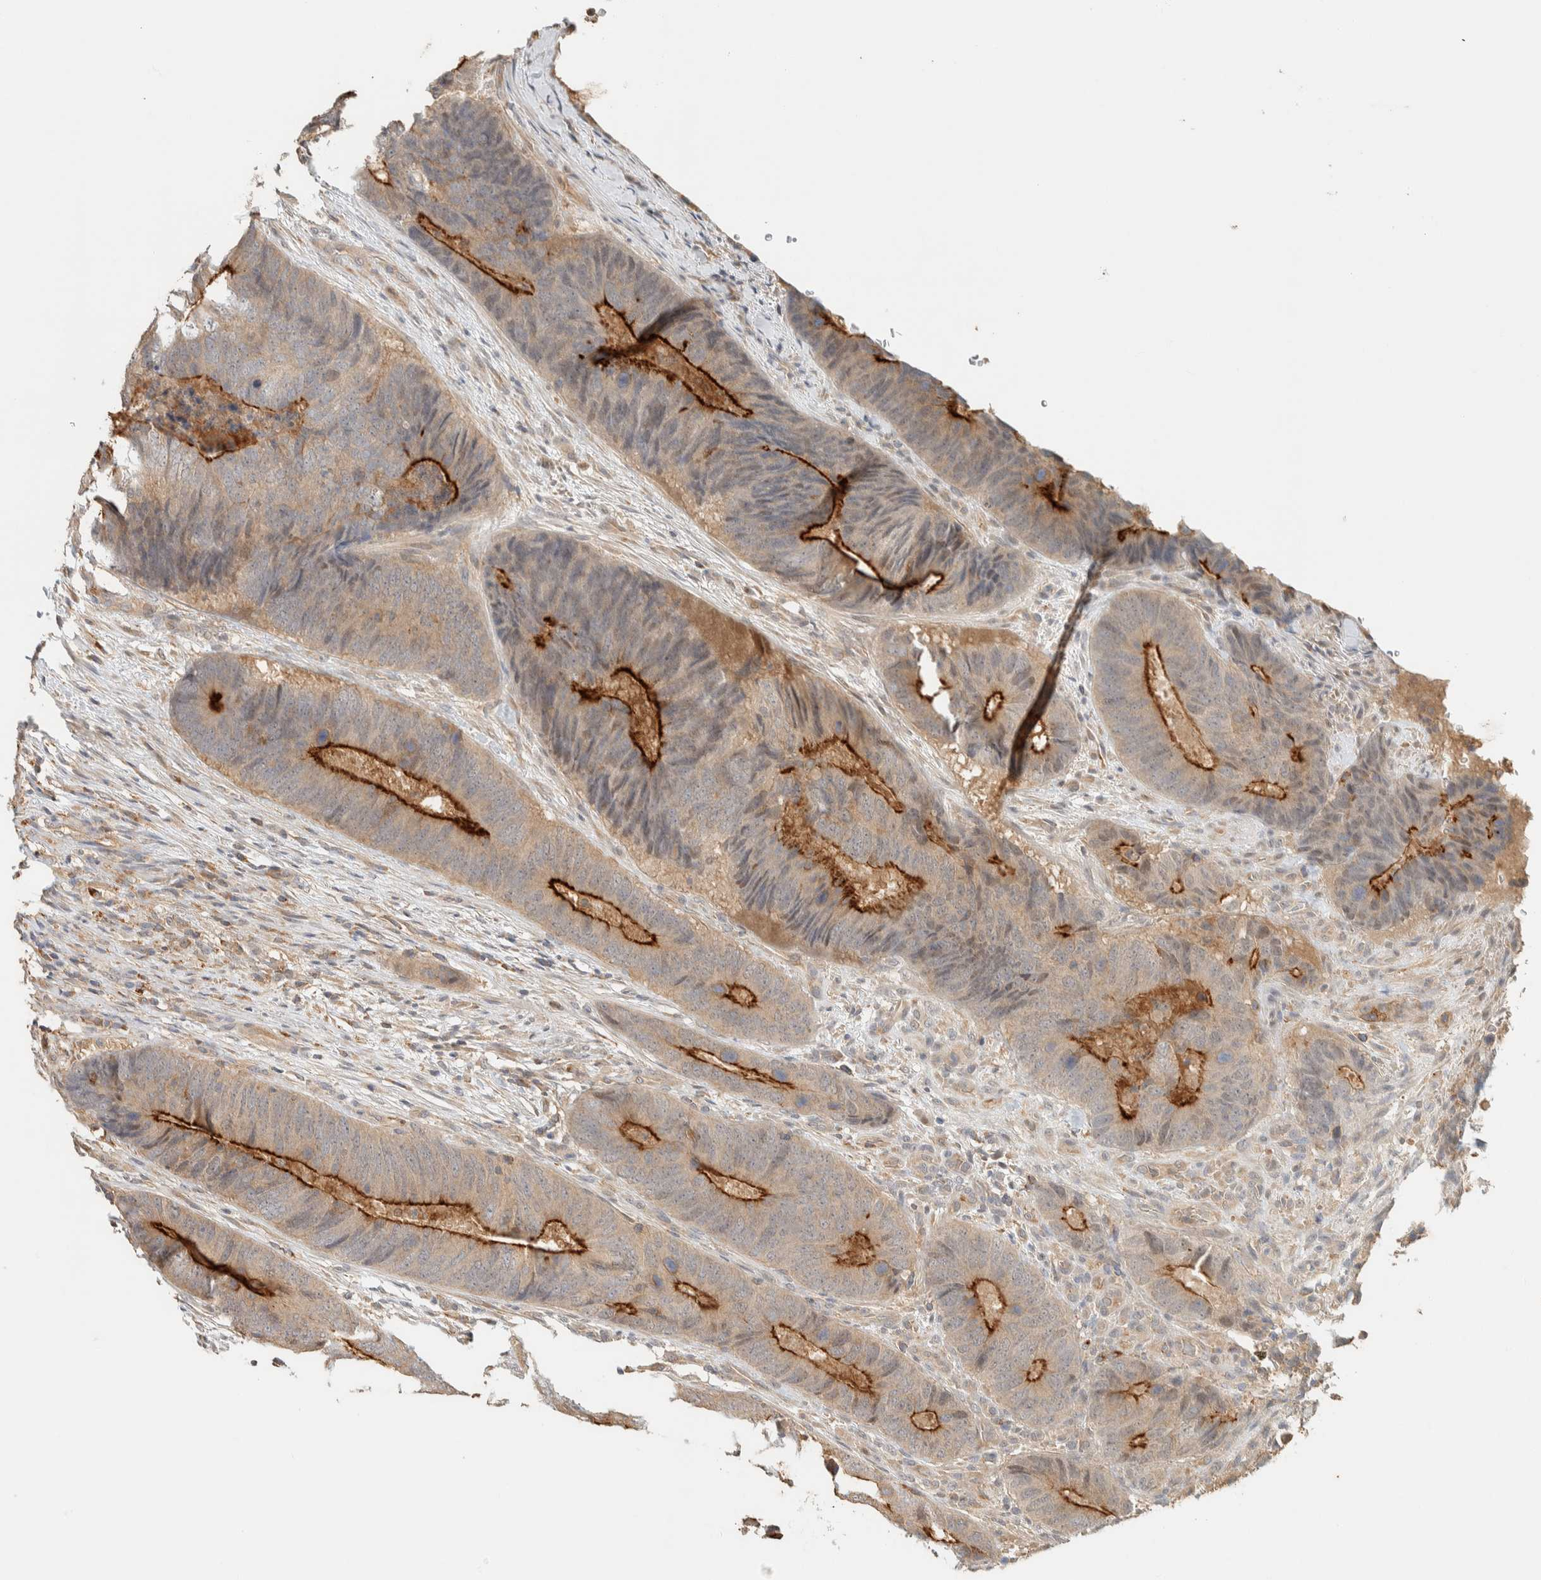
{"staining": {"intensity": "strong", "quantity": "25%-75%", "location": "cytoplasmic/membranous"}, "tissue": "colorectal cancer", "cell_type": "Tumor cells", "image_type": "cancer", "snomed": [{"axis": "morphology", "description": "Adenocarcinoma, NOS"}, {"axis": "topography", "description": "Colon"}], "caption": "High-magnification brightfield microscopy of adenocarcinoma (colorectal) stained with DAB (brown) and counterstained with hematoxylin (blue). tumor cells exhibit strong cytoplasmic/membranous positivity is identified in approximately25%-75% of cells.", "gene": "RAB11FIP1", "patient": {"sex": "male", "age": 56}}